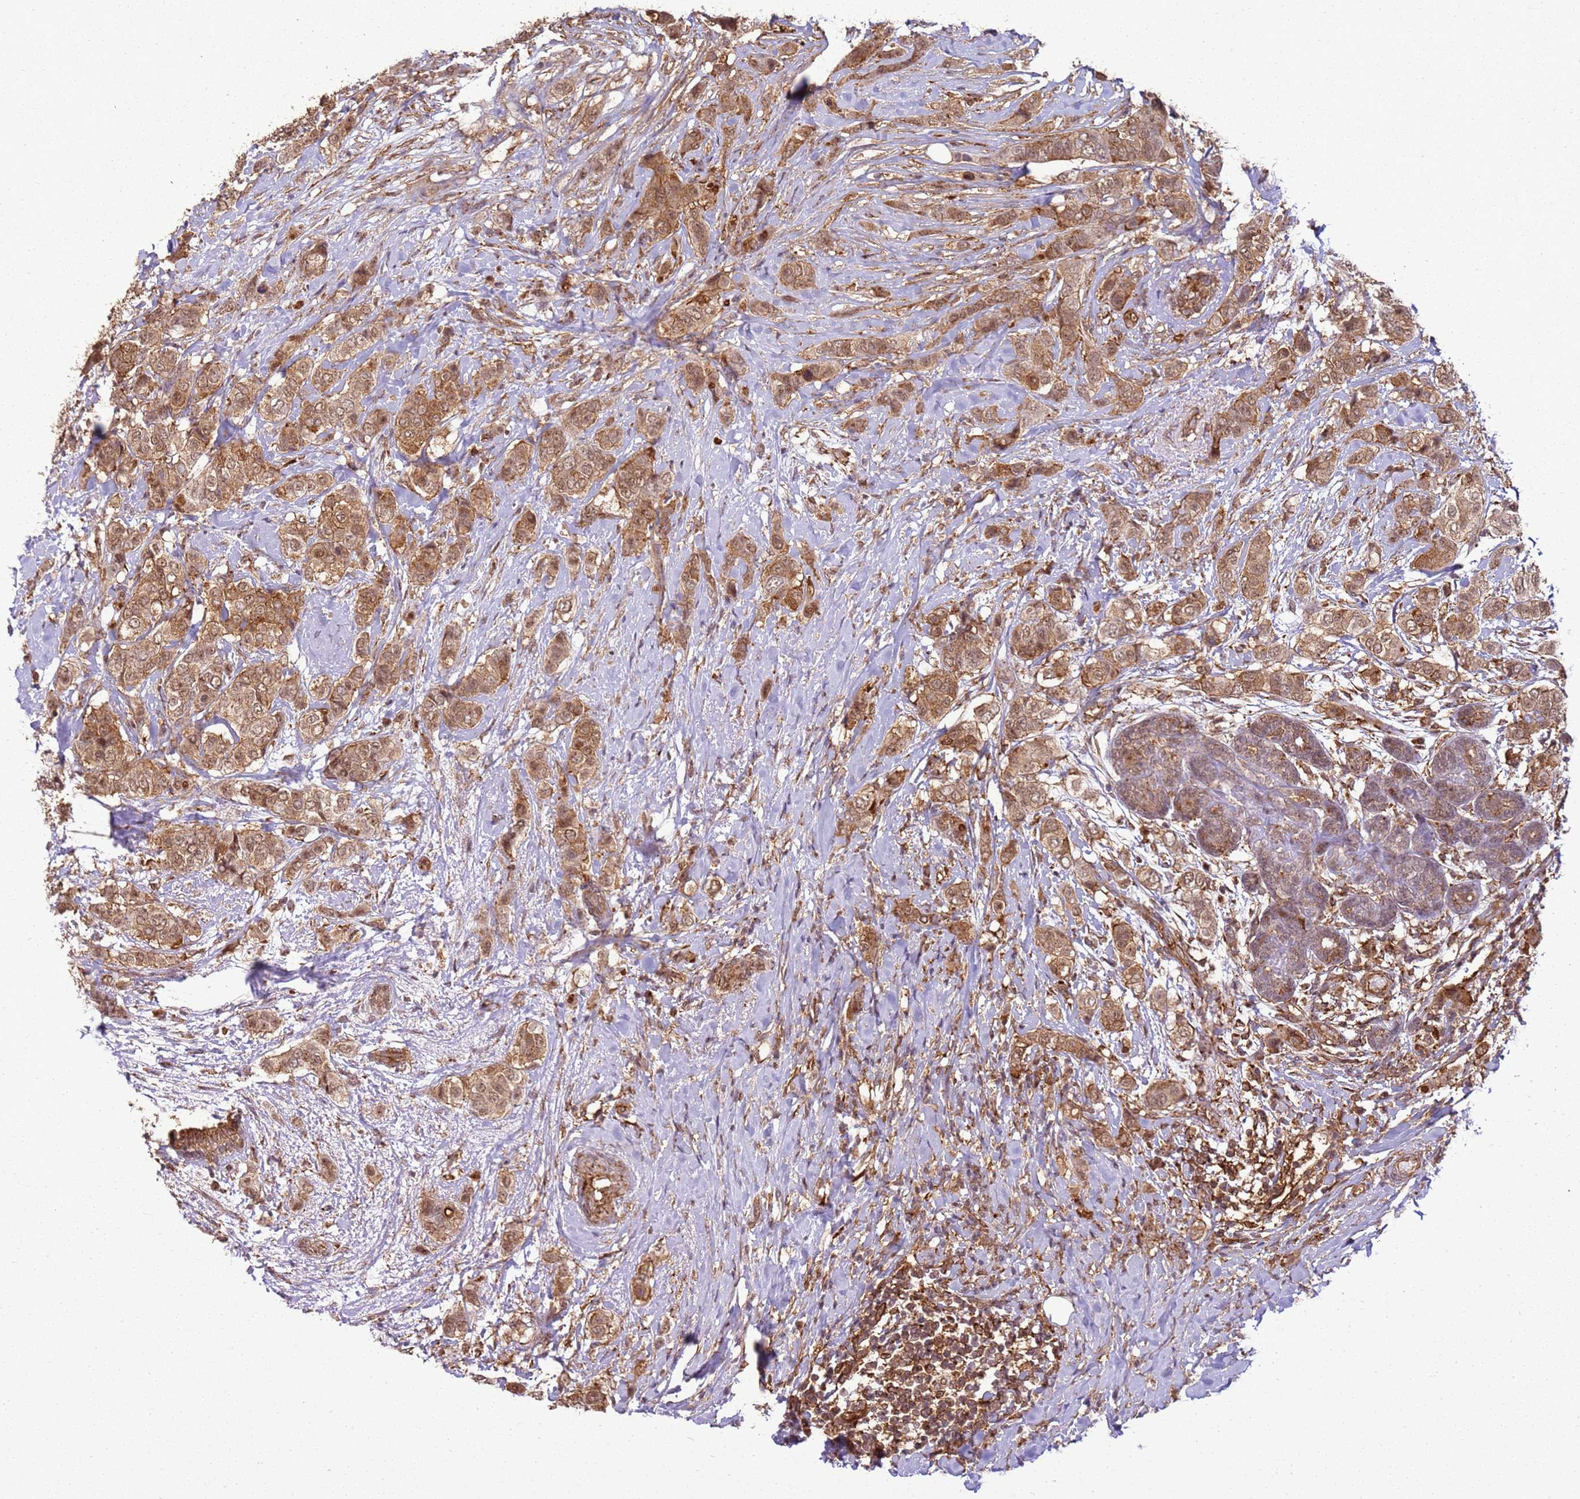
{"staining": {"intensity": "moderate", "quantity": ">75%", "location": "cytoplasmic/membranous,nuclear"}, "tissue": "breast cancer", "cell_type": "Tumor cells", "image_type": "cancer", "snomed": [{"axis": "morphology", "description": "Lobular carcinoma"}, {"axis": "topography", "description": "Breast"}], "caption": "Protein expression analysis of breast cancer displays moderate cytoplasmic/membranous and nuclear staining in approximately >75% of tumor cells.", "gene": "GABRE", "patient": {"sex": "female", "age": 51}}